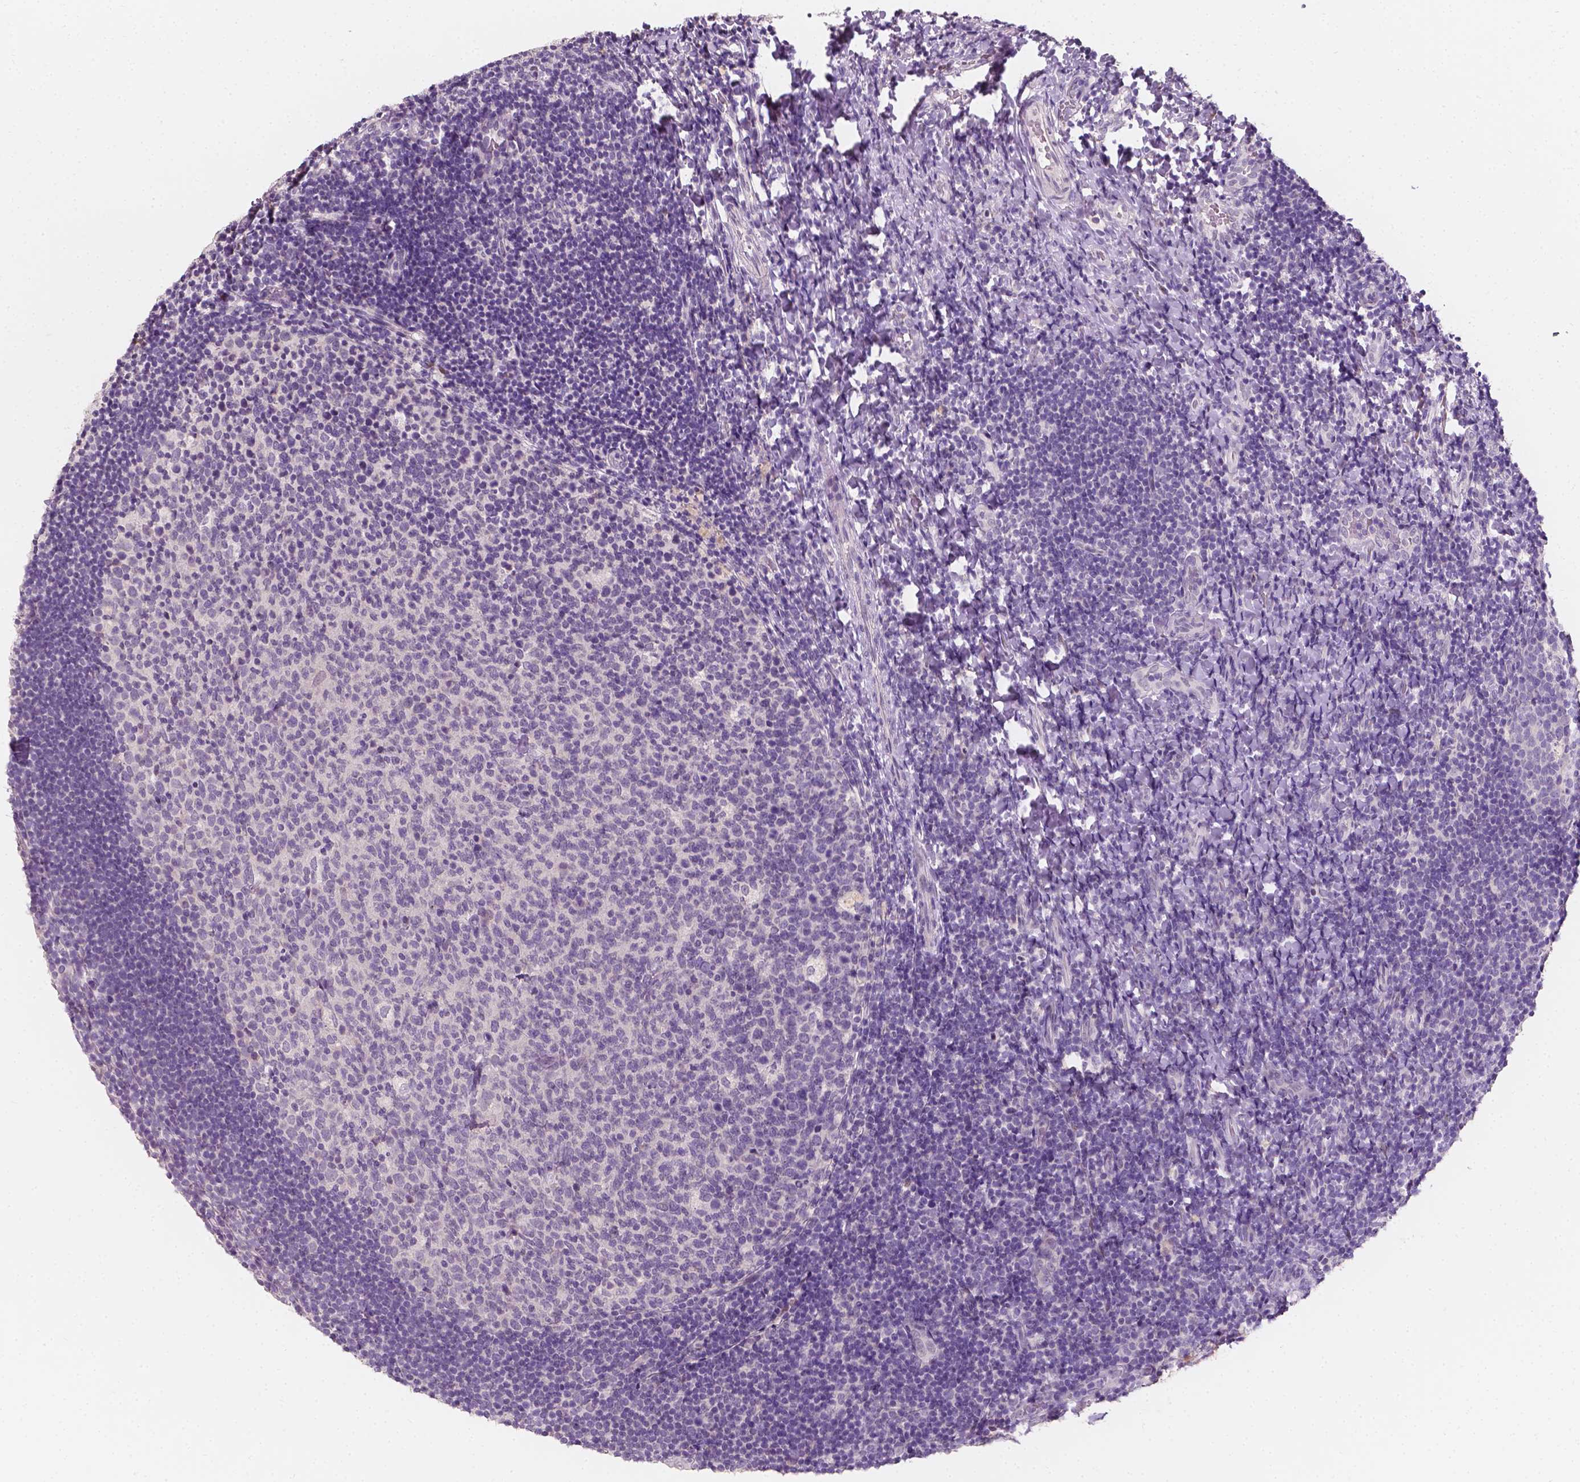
{"staining": {"intensity": "negative", "quantity": "none", "location": "none"}, "tissue": "tonsil", "cell_type": "Germinal center cells", "image_type": "normal", "snomed": [{"axis": "morphology", "description": "Normal tissue, NOS"}, {"axis": "topography", "description": "Tonsil"}], "caption": "DAB (3,3'-diaminobenzidine) immunohistochemical staining of benign human tonsil displays no significant positivity in germinal center cells.", "gene": "TAL1", "patient": {"sex": "female", "age": 10}}